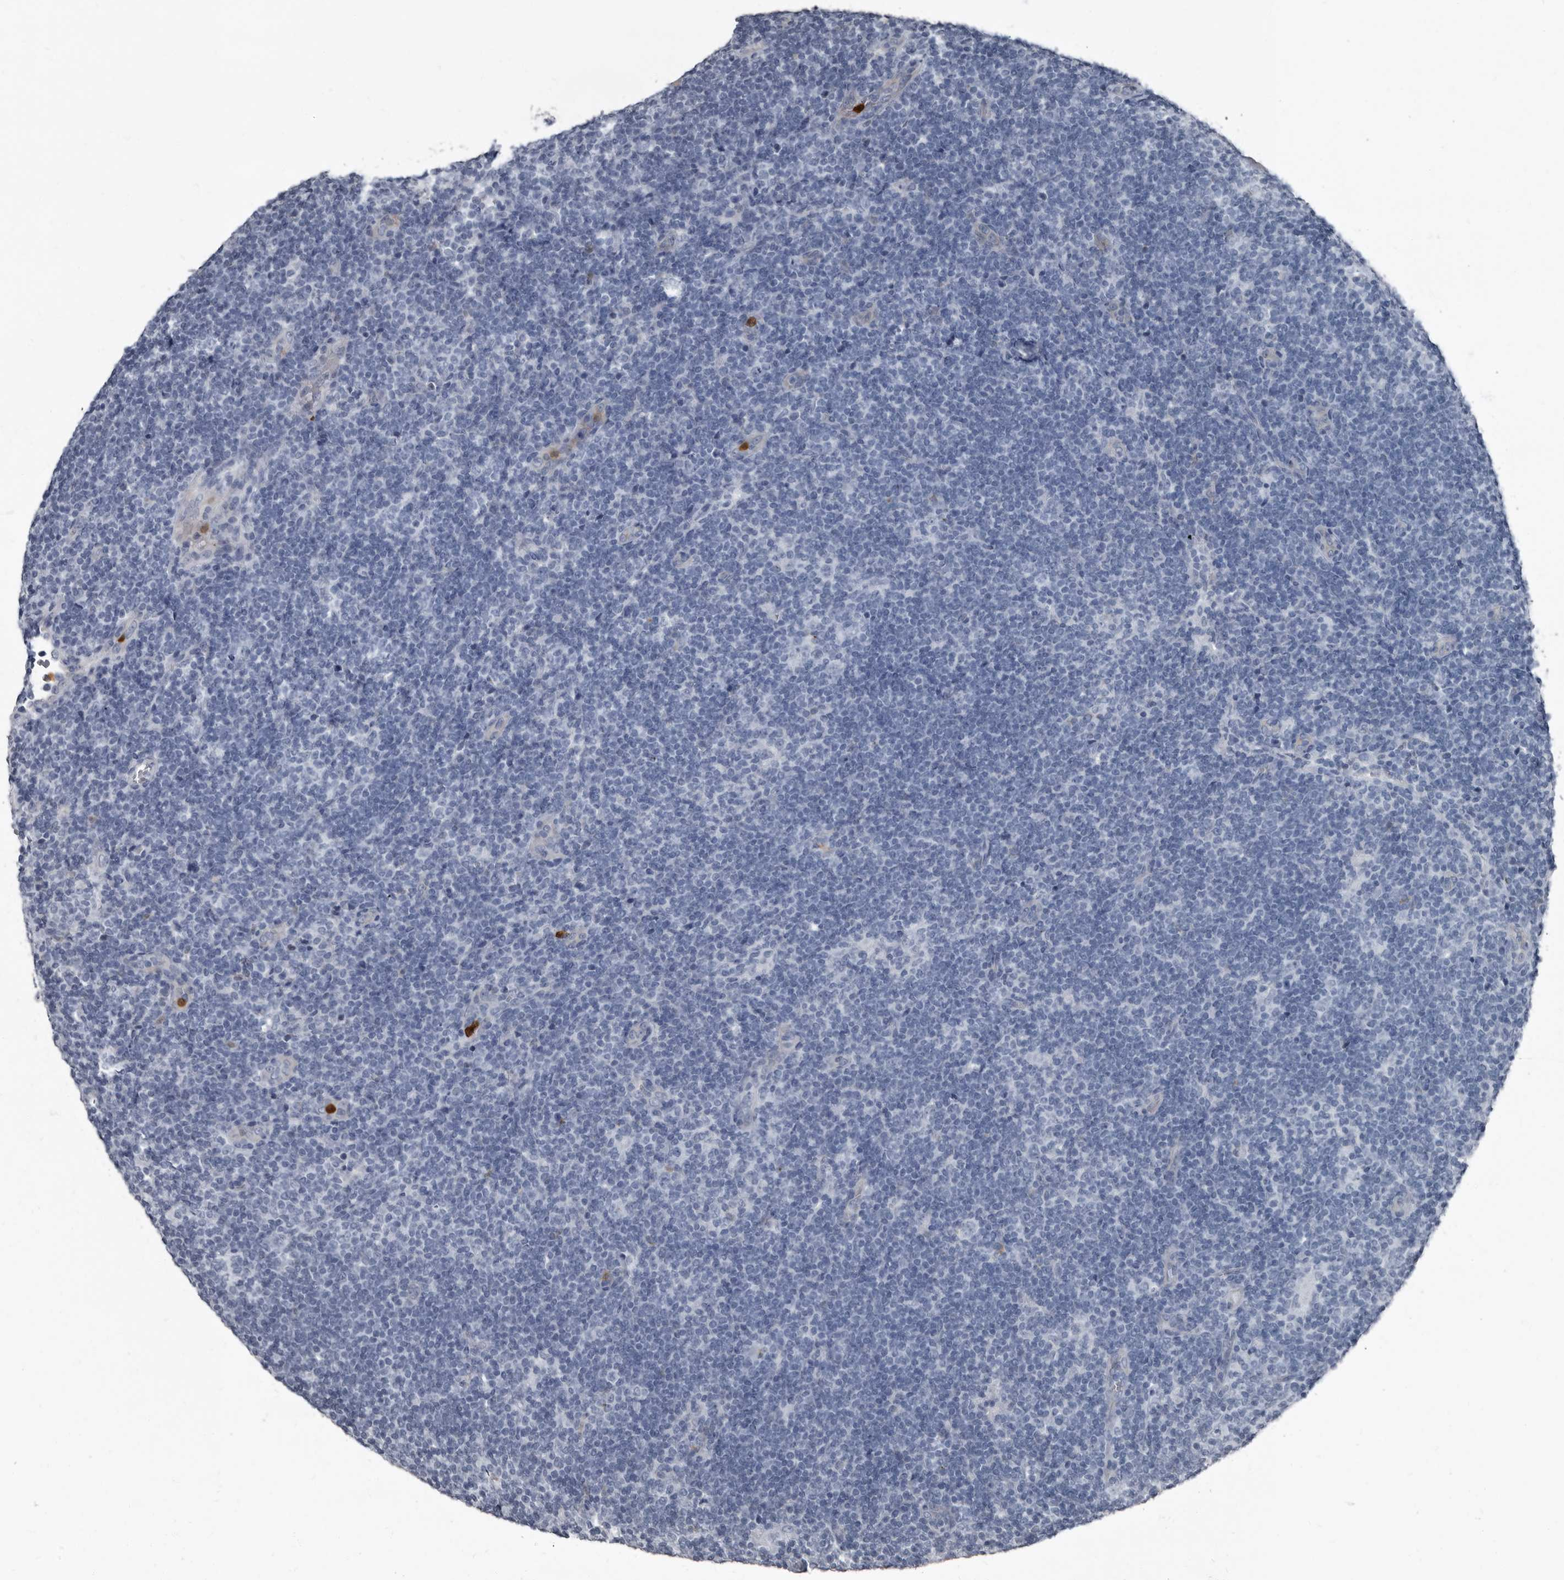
{"staining": {"intensity": "negative", "quantity": "none", "location": "none"}, "tissue": "lymphoma", "cell_type": "Tumor cells", "image_type": "cancer", "snomed": [{"axis": "morphology", "description": "Hodgkin's disease, NOS"}, {"axis": "topography", "description": "Lymph node"}], "caption": "Protein analysis of lymphoma displays no significant staining in tumor cells. Brightfield microscopy of immunohistochemistry (IHC) stained with DAB (brown) and hematoxylin (blue), captured at high magnification.", "gene": "TPD52L1", "patient": {"sex": "female", "age": 57}}